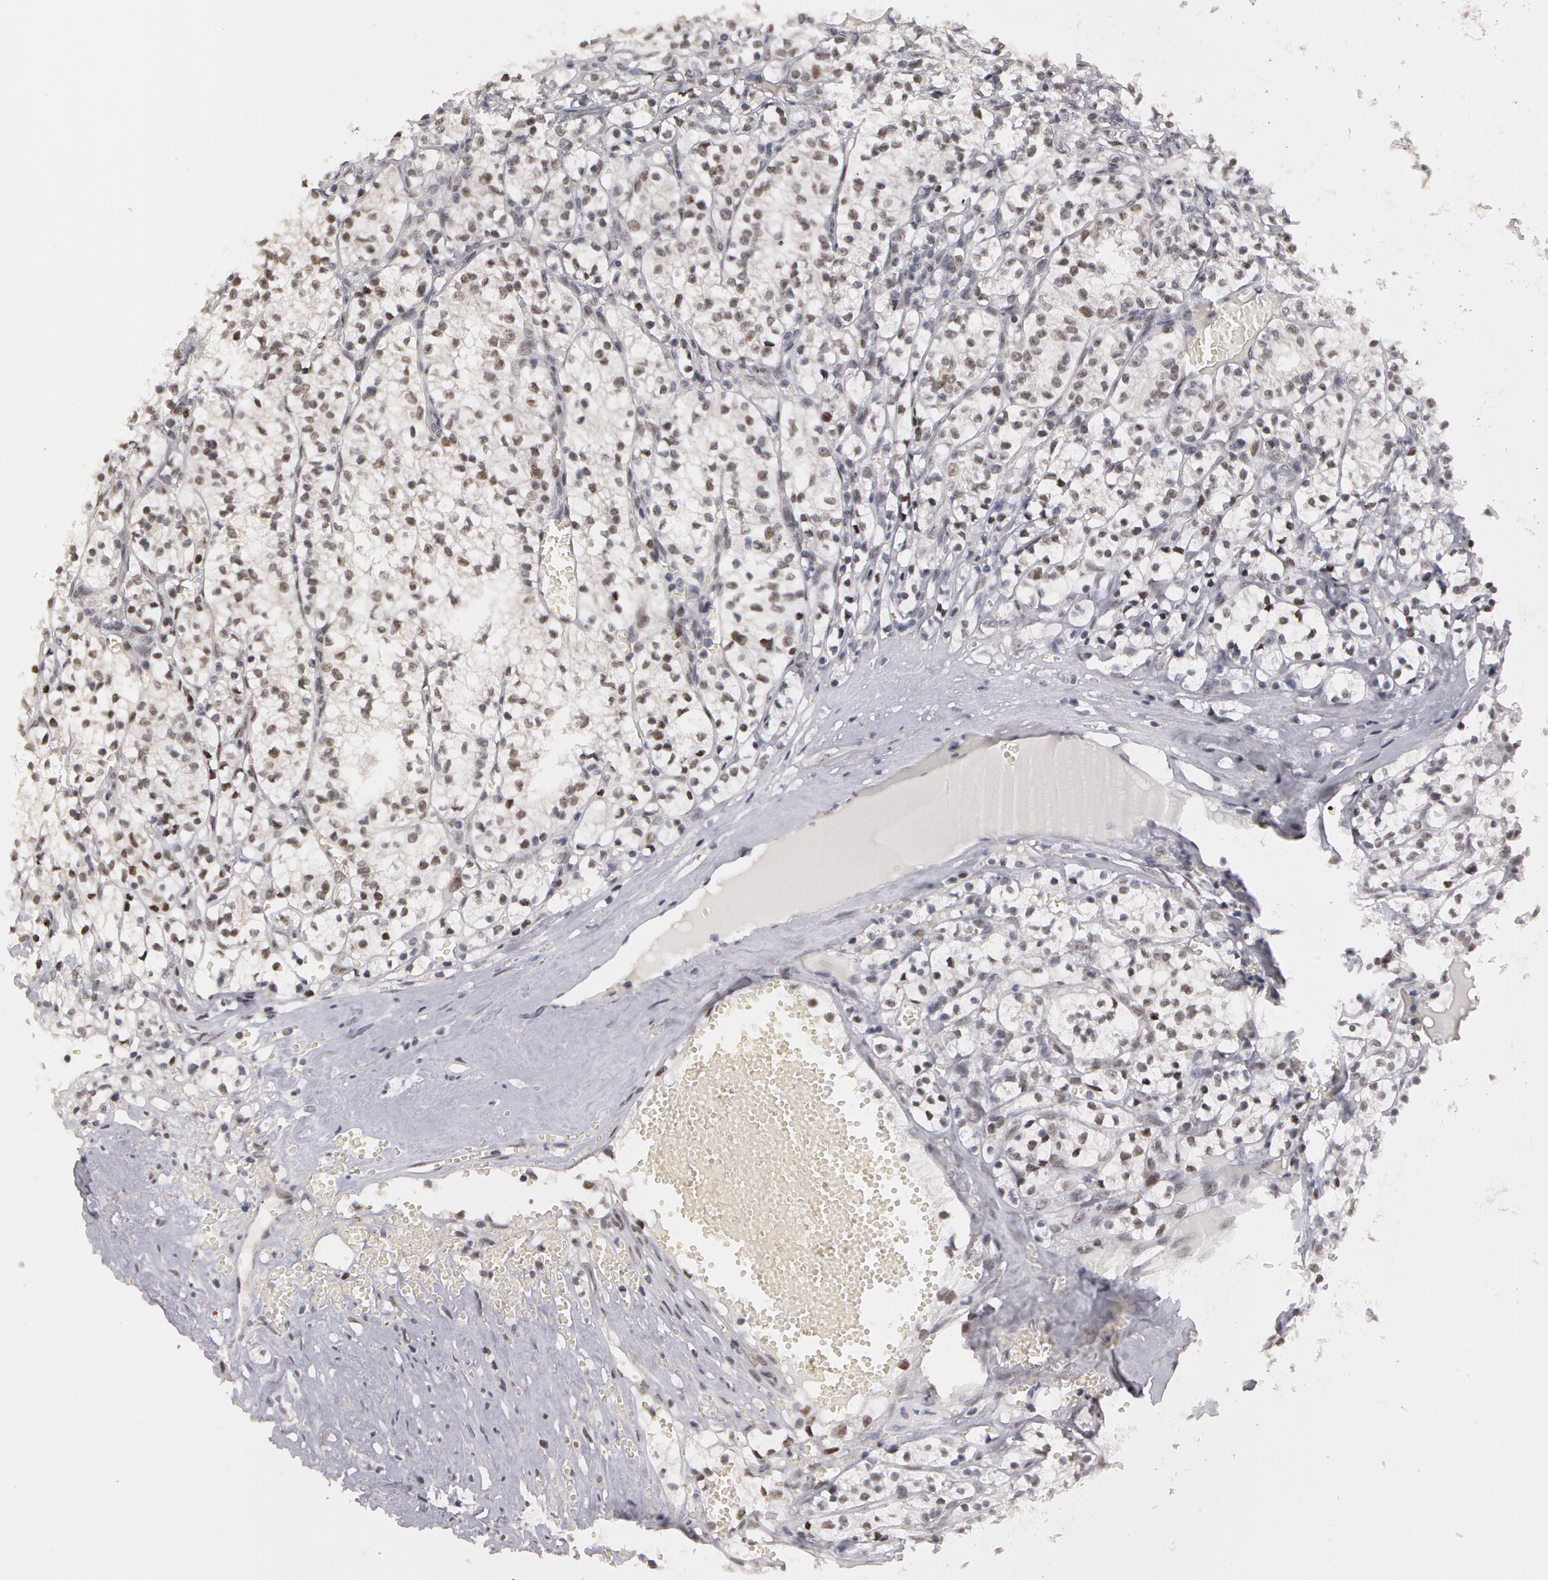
{"staining": {"intensity": "weak", "quantity": "<25%", "location": "nuclear"}, "tissue": "renal cancer", "cell_type": "Tumor cells", "image_type": "cancer", "snomed": [{"axis": "morphology", "description": "Adenocarcinoma, NOS"}, {"axis": "topography", "description": "Kidney"}], "caption": "High magnification brightfield microscopy of adenocarcinoma (renal) stained with DAB (3,3'-diaminobenzidine) (brown) and counterstained with hematoxylin (blue): tumor cells show no significant expression.", "gene": "PRICKLE1", "patient": {"sex": "male", "age": 61}}